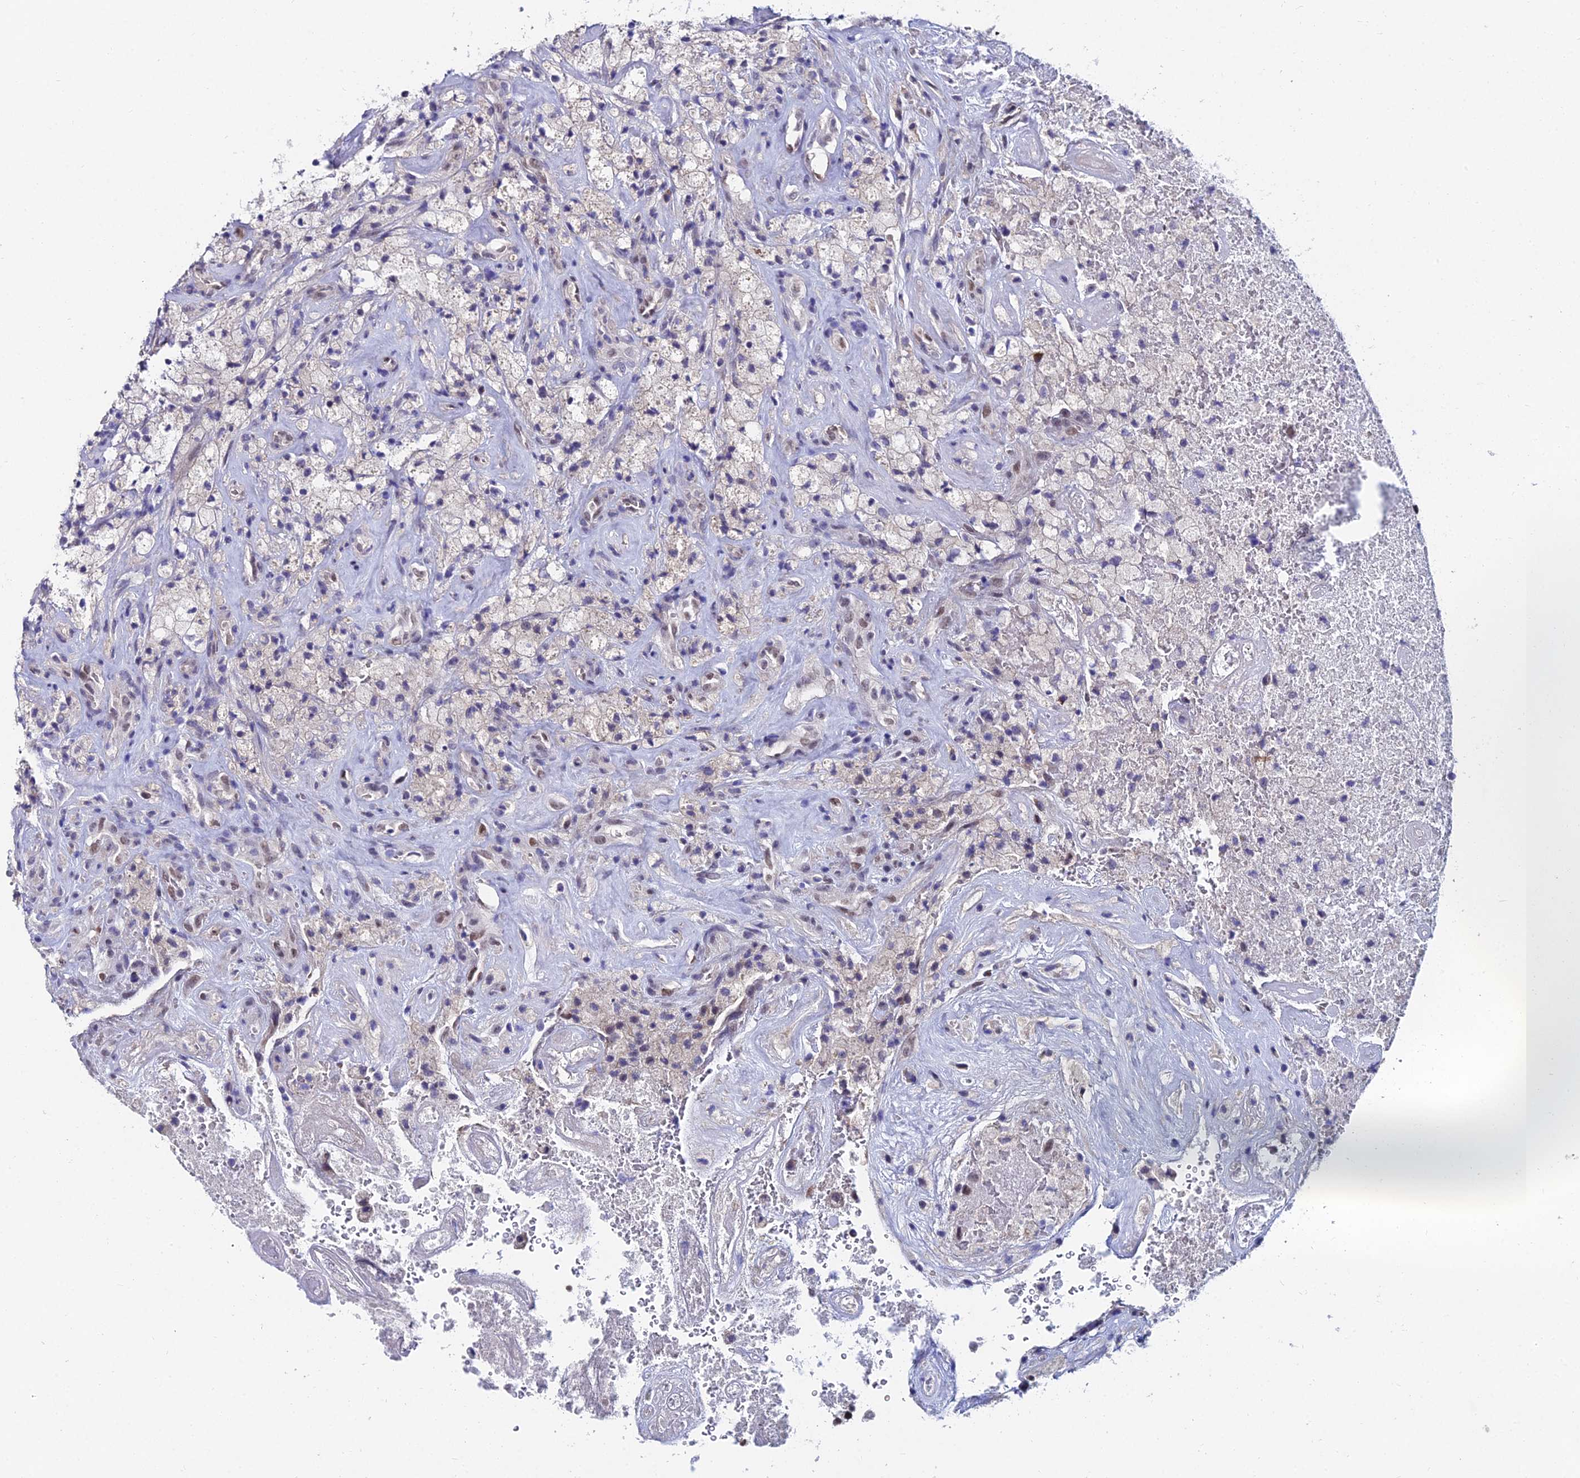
{"staining": {"intensity": "negative", "quantity": "none", "location": "none"}, "tissue": "glioma", "cell_type": "Tumor cells", "image_type": "cancer", "snomed": [{"axis": "morphology", "description": "Glioma, malignant, High grade"}, {"axis": "topography", "description": "Brain"}], "caption": "High-grade glioma (malignant) was stained to show a protein in brown. There is no significant staining in tumor cells. (DAB immunohistochemistry with hematoxylin counter stain).", "gene": "TRIM24", "patient": {"sex": "male", "age": 69}}